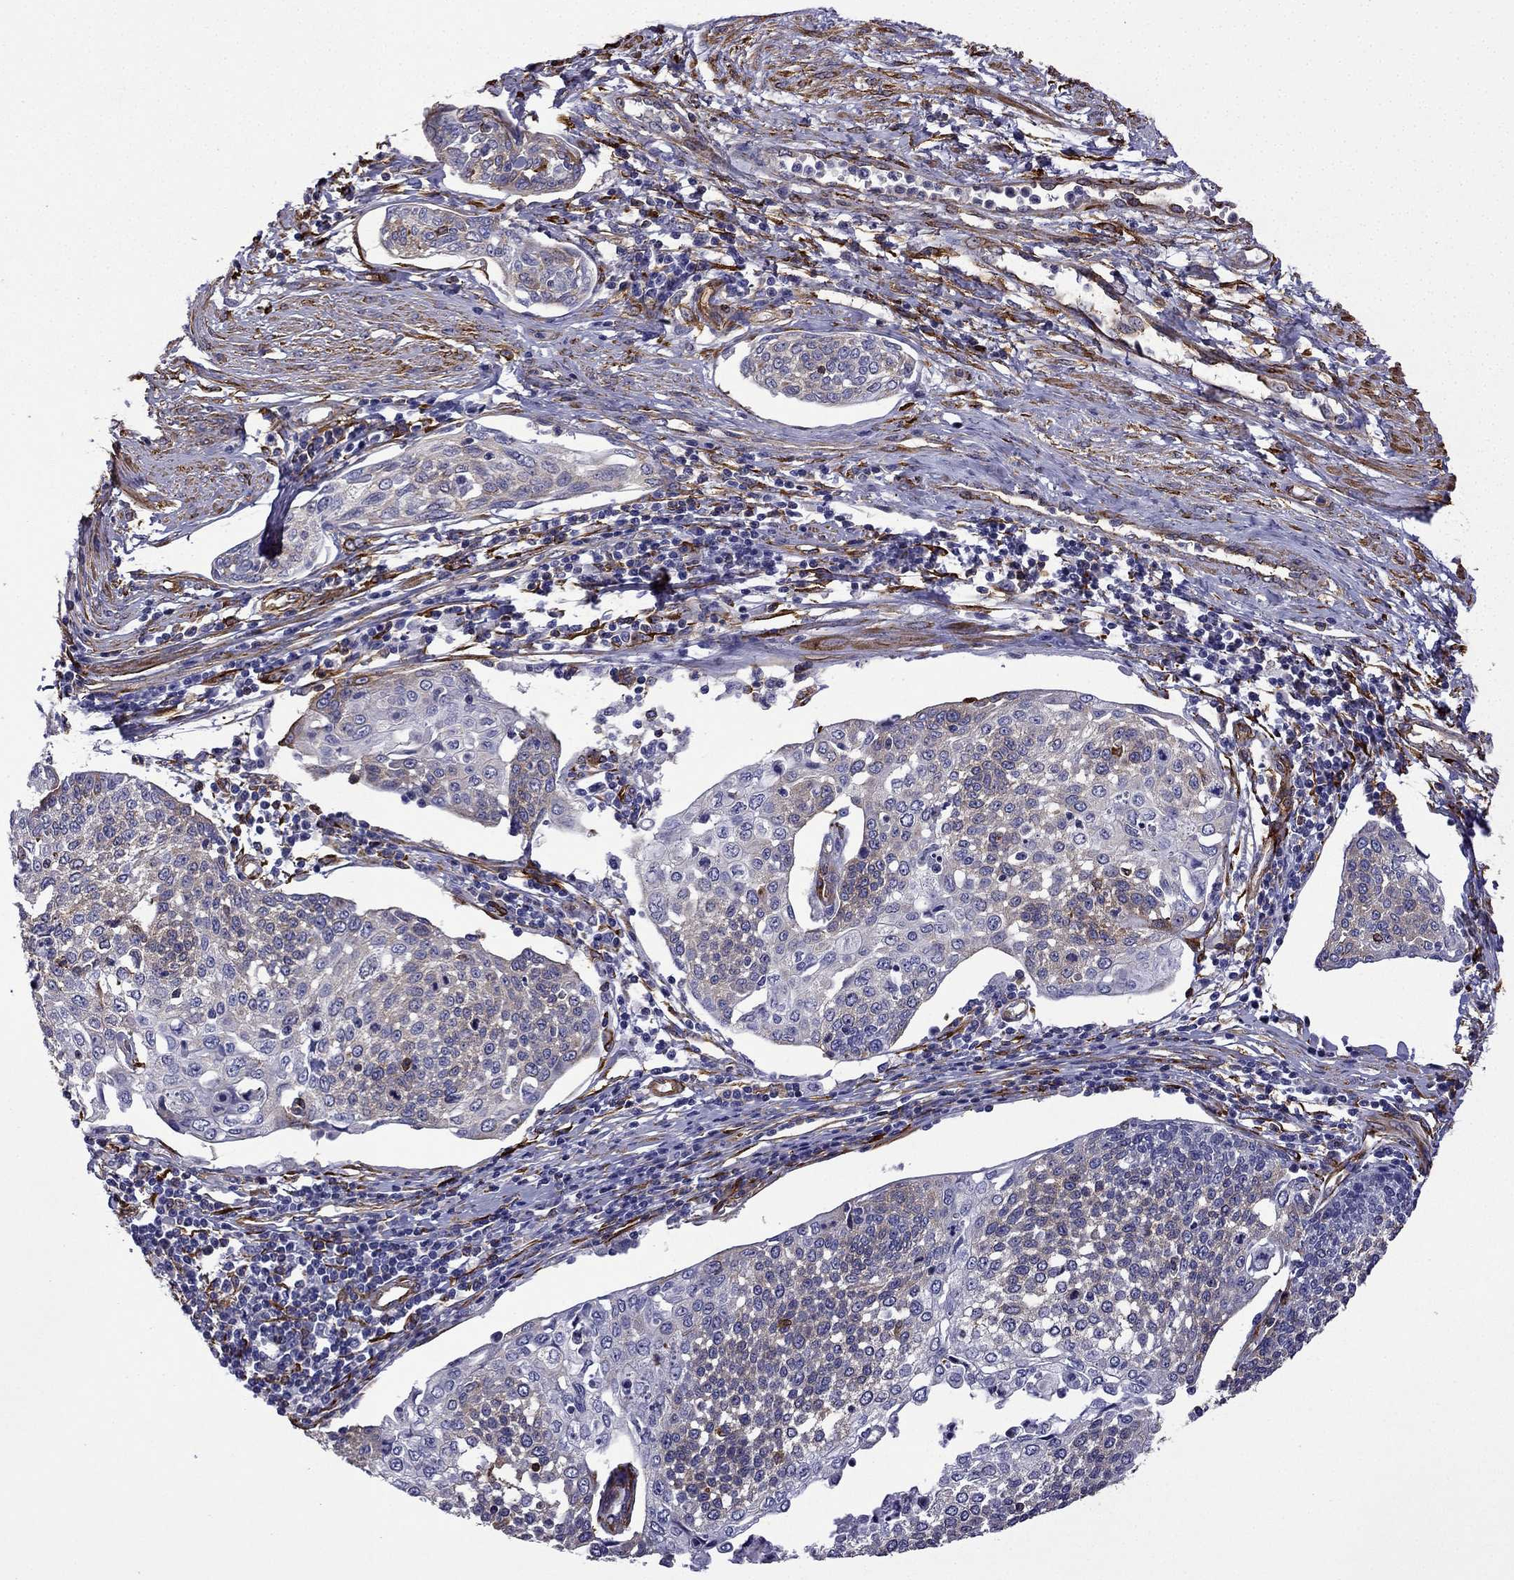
{"staining": {"intensity": "weak", "quantity": "<25%", "location": "cytoplasmic/membranous"}, "tissue": "cervical cancer", "cell_type": "Tumor cells", "image_type": "cancer", "snomed": [{"axis": "morphology", "description": "Squamous cell carcinoma, NOS"}, {"axis": "topography", "description": "Cervix"}], "caption": "Immunohistochemical staining of cervical cancer (squamous cell carcinoma) reveals no significant expression in tumor cells.", "gene": "MAP4", "patient": {"sex": "female", "age": 34}}